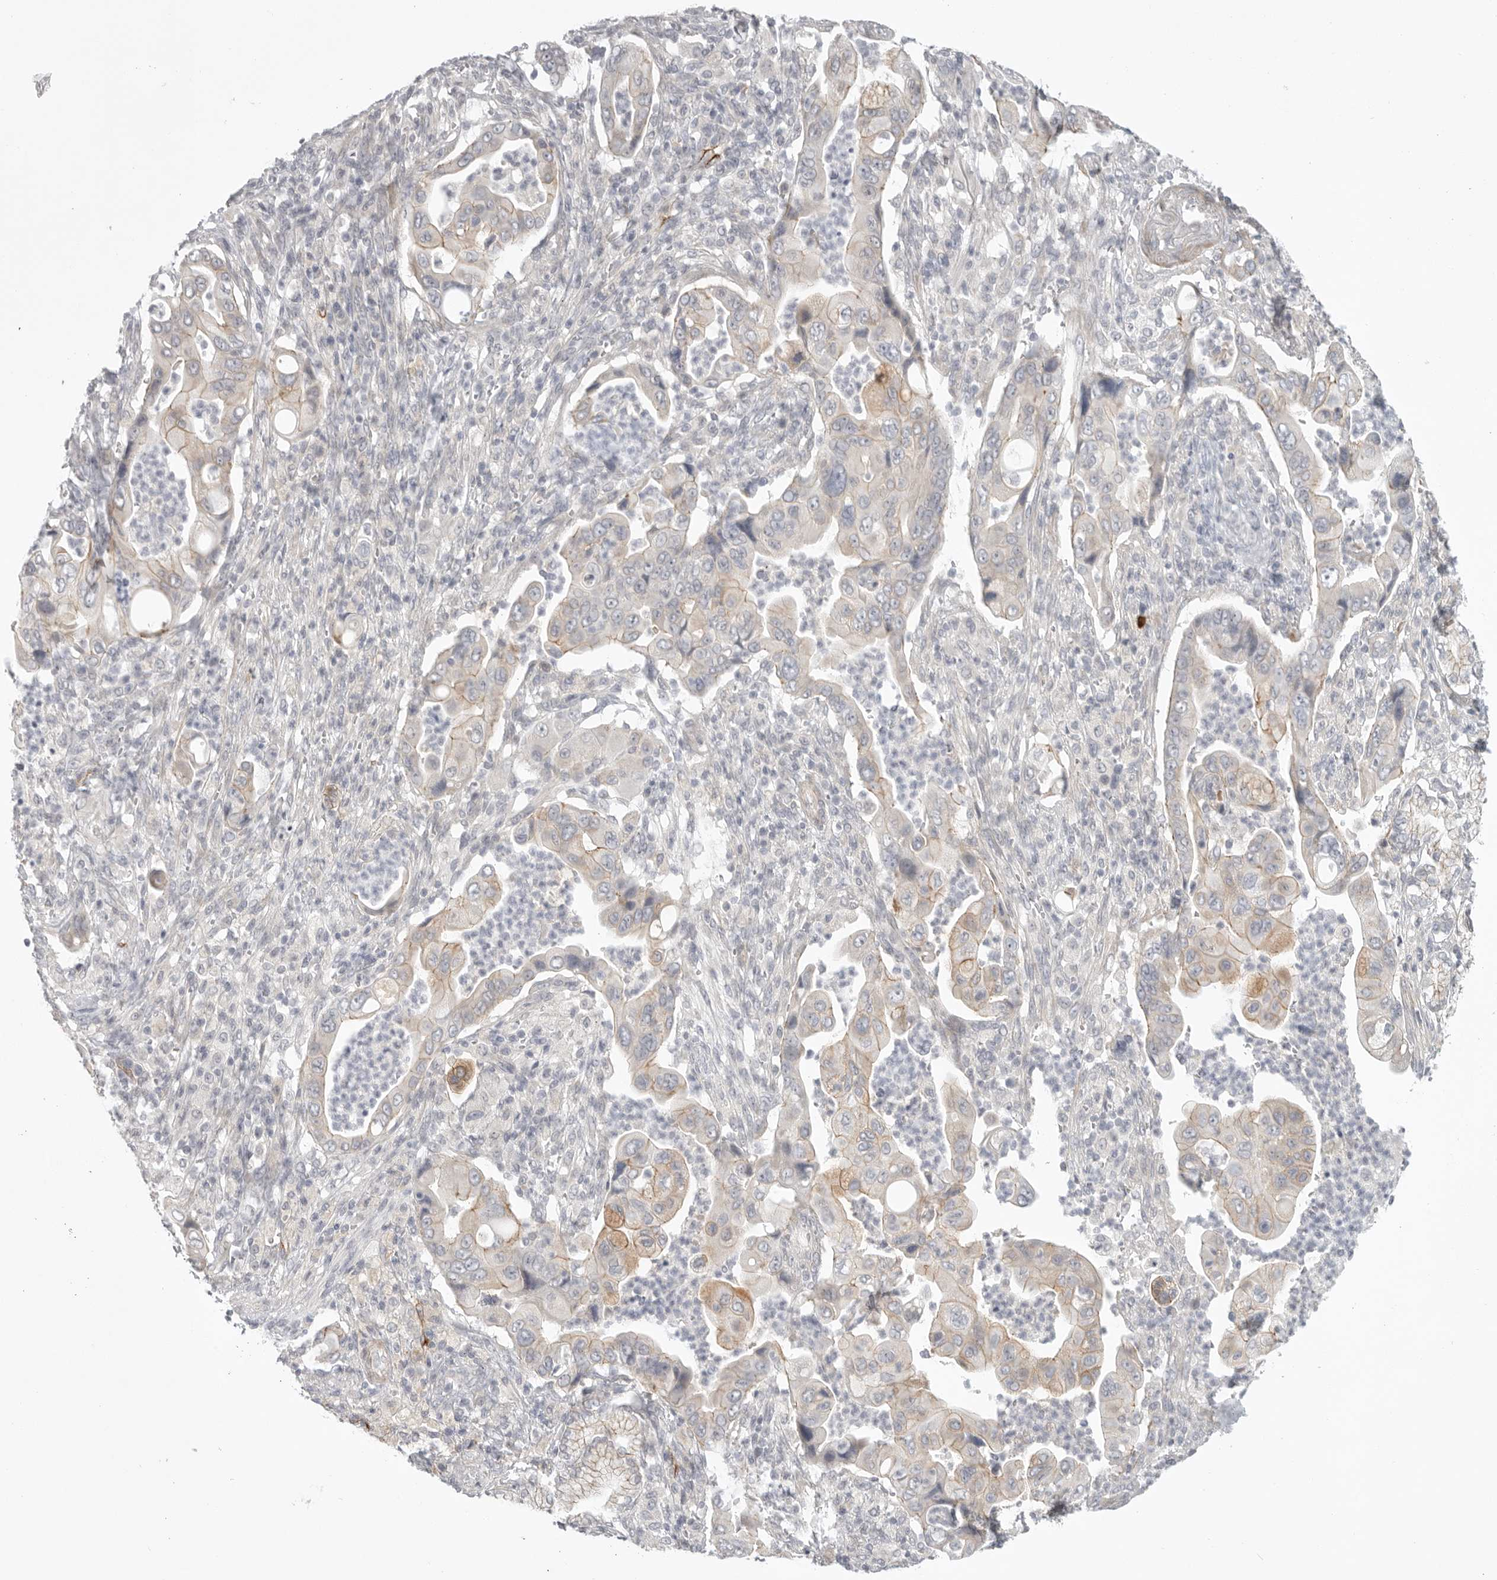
{"staining": {"intensity": "weak", "quantity": "<25%", "location": "cytoplasmic/membranous"}, "tissue": "pancreatic cancer", "cell_type": "Tumor cells", "image_type": "cancer", "snomed": [{"axis": "morphology", "description": "Adenocarcinoma, NOS"}, {"axis": "topography", "description": "Pancreas"}], "caption": "This is an IHC image of pancreatic cancer (adenocarcinoma). There is no positivity in tumor cells.", "gene": "STAB2", "patient": {"sex": "male", "age": 78}}